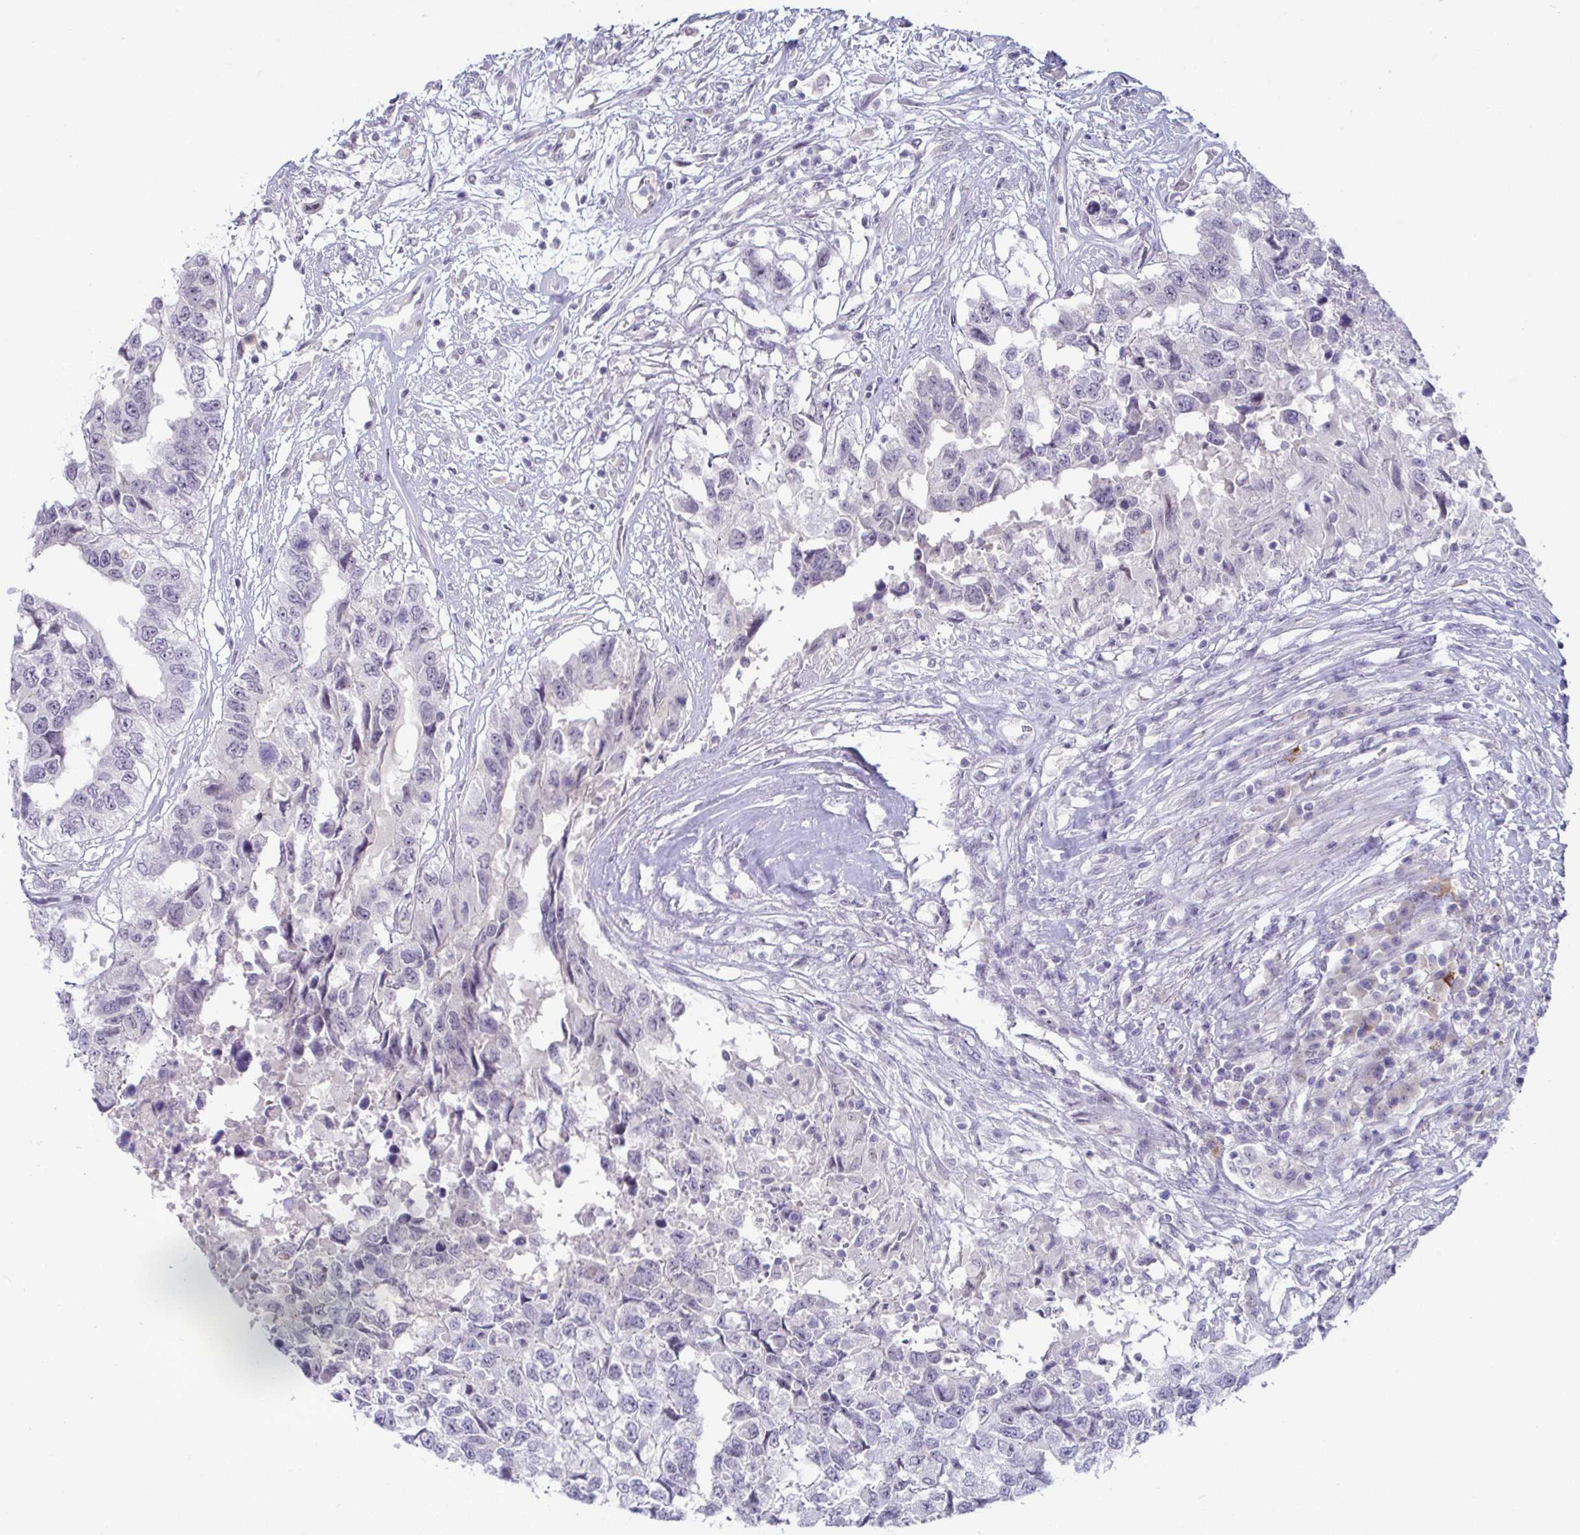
{"staining": {"intensity": "negative", "quantity": "none", "location": "none"}, "tissue": "testis cancer", "cell_type": "Tumor cells", "image_type": "cancer", "snomed": [{"axis": "morphology", "description": "Carcinoma, Embryonal, NOS"}, {"axis": "topography", "description": "Testis"}], "caption": "Immunohistochemical staining of human testis embryonal carcinoma displays no significant staining in tumor cells.", "gene": "USP35", "patient": {"sex": "male", "age": 83}}